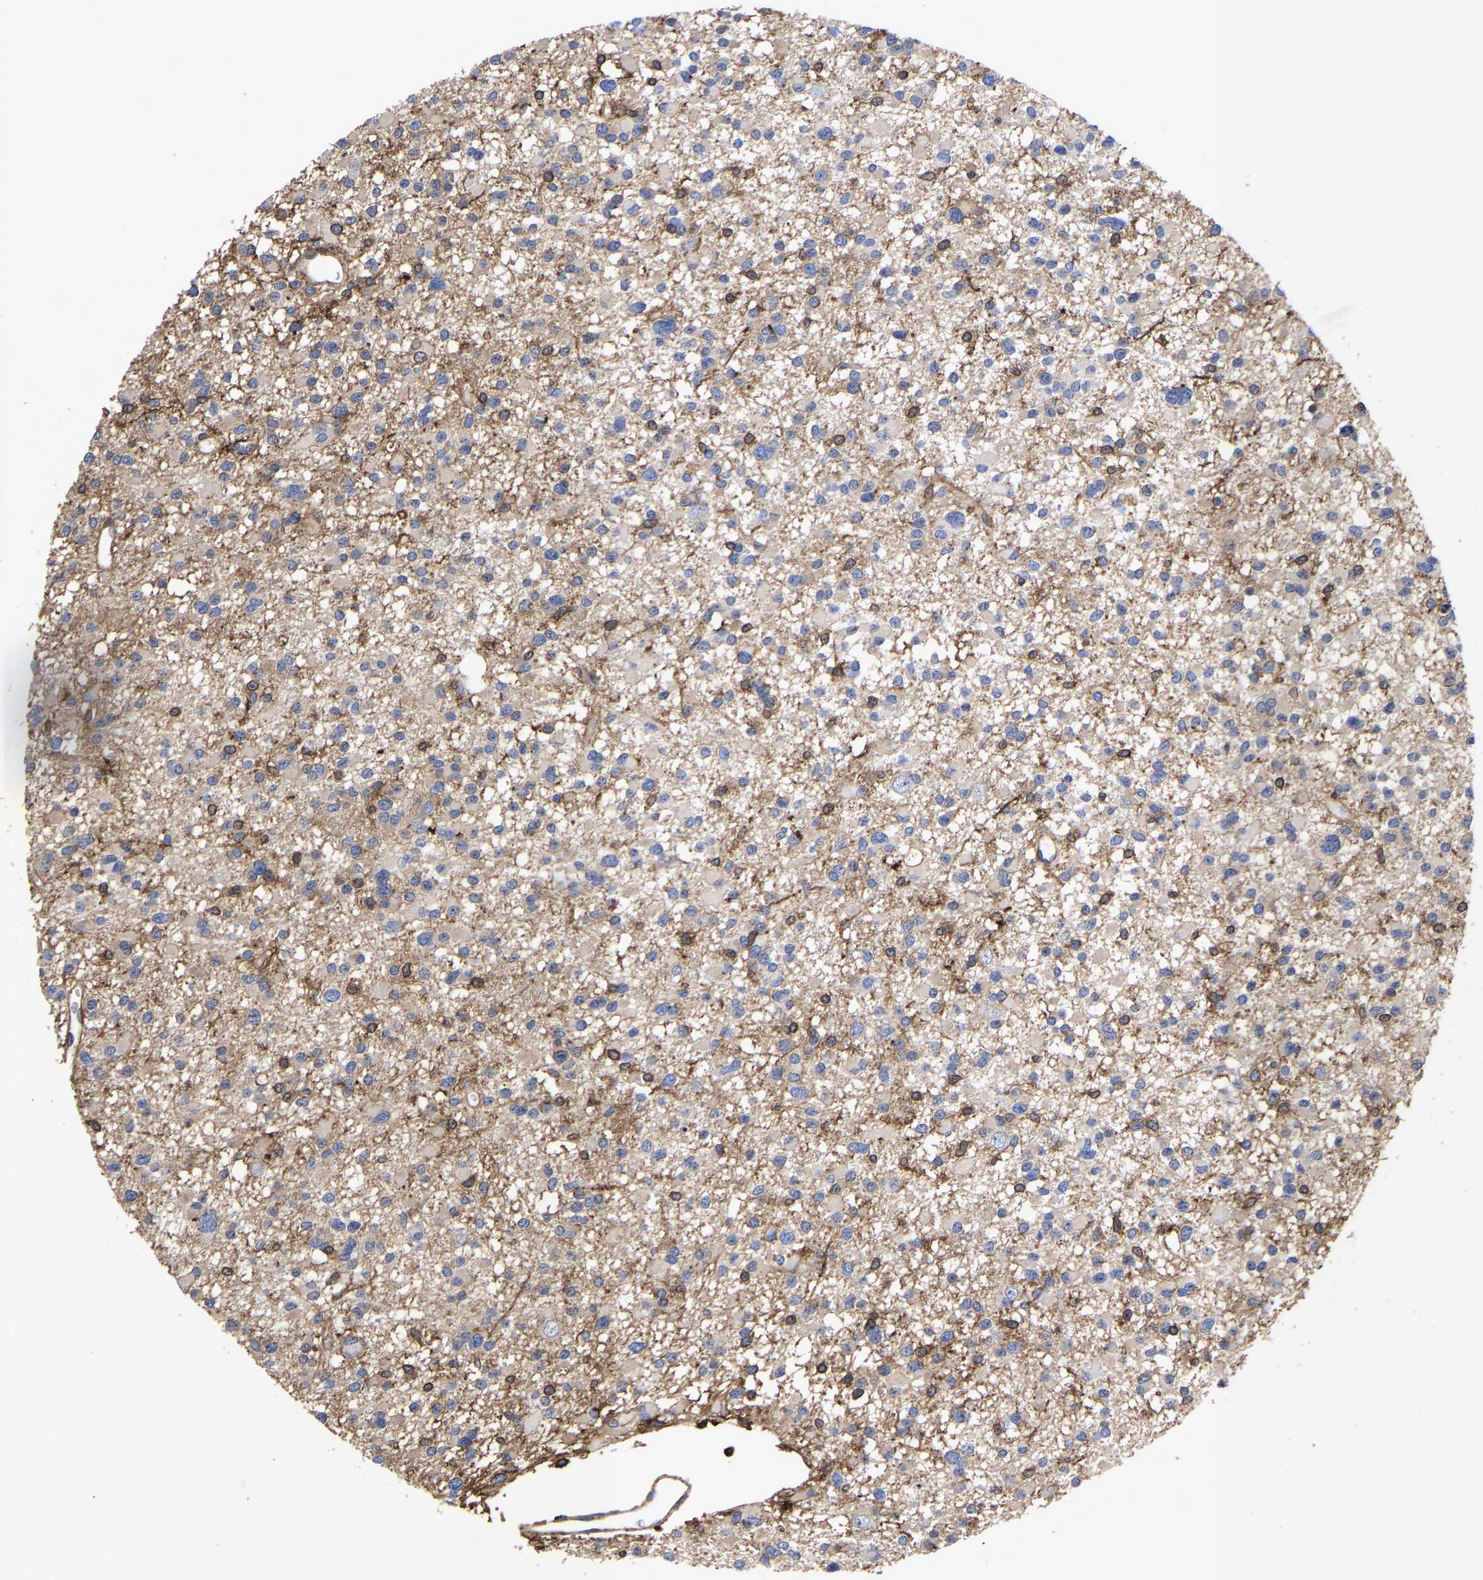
{"staining": {"intensity": "moderate", "quantity": "<25%", "location": "cytoplasmic/membranous,nuclear"}, "tissue": "glioma", "cell_type": "Tumor cells", "image_type": "cancer", "snomed": [{"axis": "morphology", "description": "Glioma, malignant, Low grade"}, {"axis": "topography", "description": "Brain"}], "caption": "Human malignant low-grade glioma stained with a brown dye exhibits moderate cytoplasmic/membranous and nuclear positive positivity in approximately <25% of tumor cells.", "gene": "LIF", "patient": {"sex": "female", "age": 22}}